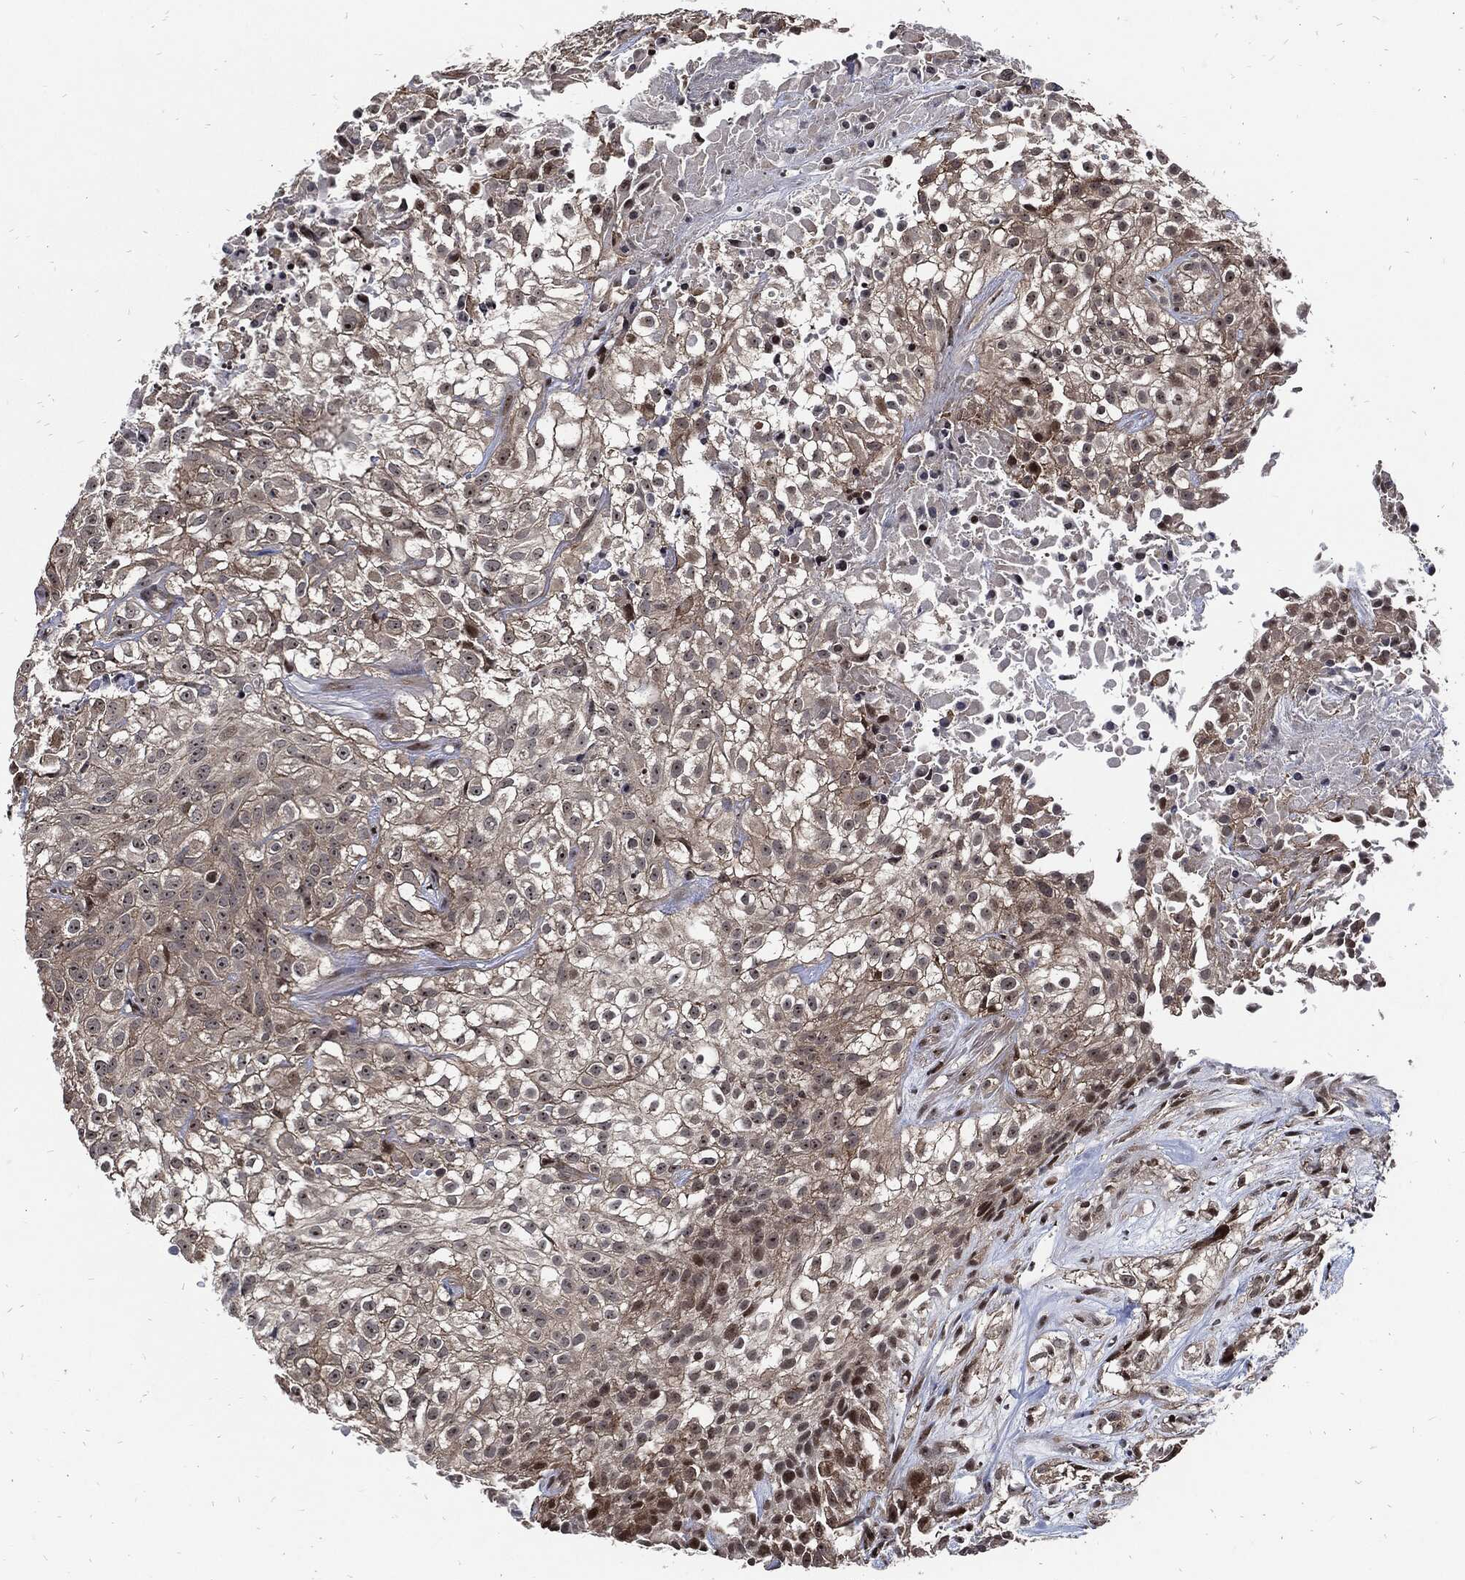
{"staining": {"intensity": "weak", "quantity": "<25%", "location": "nuclear"}, "tissue": "urothelial cancer", "cell_type": "Tumor cells", "image_type": "cancer", "snomed": [{"axis": "morphology", "description": "Urothelial carcinoma, High grade"}, {"axis": "topography", "description": "Urinary bladder"}], "caption": "Image shows no significant protein expression in tumor cells of high-grade urothelial carcinoma.", "gene": "ZNF775", "patient": {"sex": "male", "age": 56}}